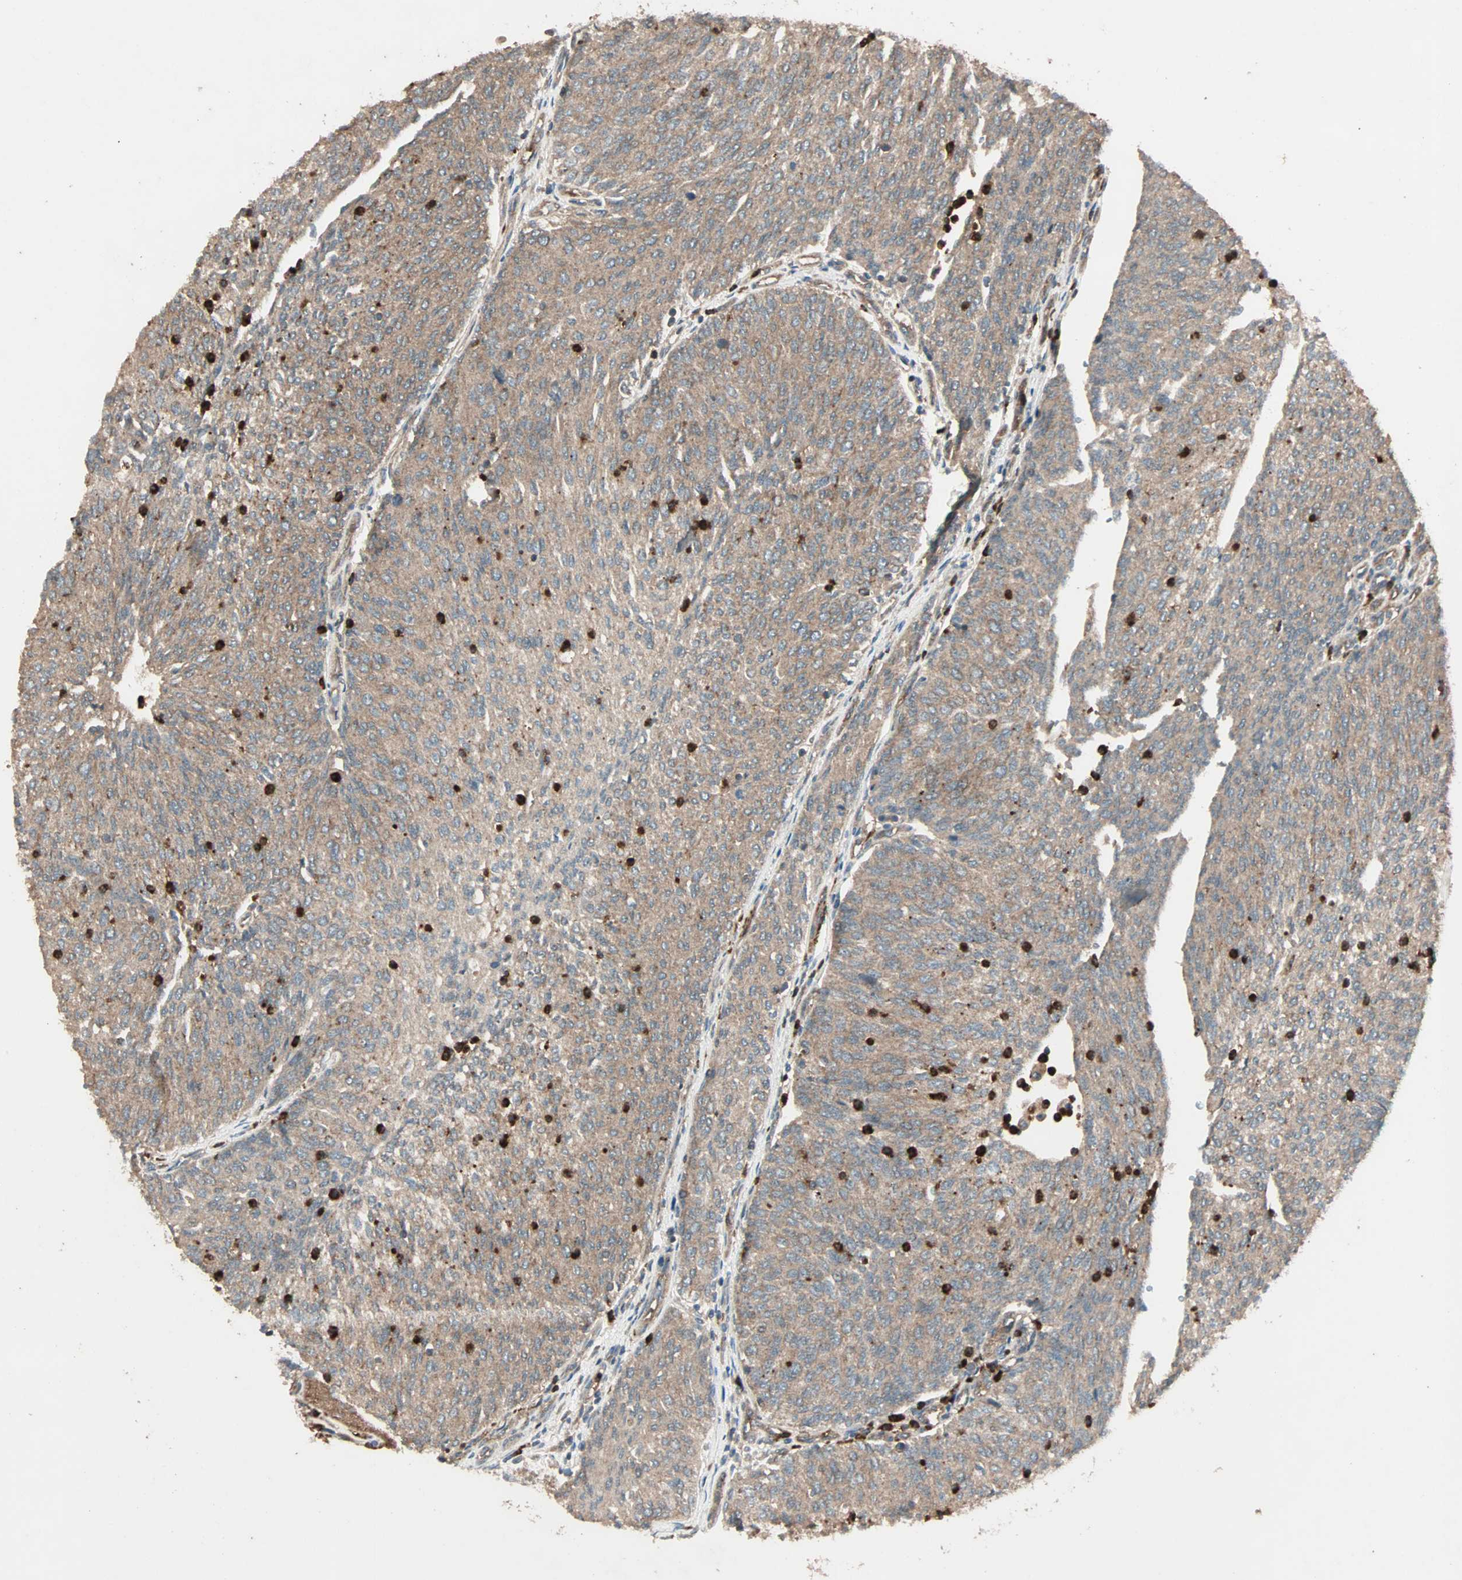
{"staining": {"intensity": "moderate", "quantity": ">75%", "location": "cytoplasmic/membranous"}, "tissue": "urothelial cancer", "cell_type": "Tumor cells", "image_type": "cancer", "snomed": [{"axis": "morphology", "description": "Urothelial carcinoma, Low grade"}, {"axis": "topography", "description": "Urinary bladder"}], "caption": "A brown stain shows moderate cytoplasmic/membranous positivity of a protein in human urothelial cancer tumor cells.", "gene": "GCK", "patient": {"sex": "female", "age": 79}}